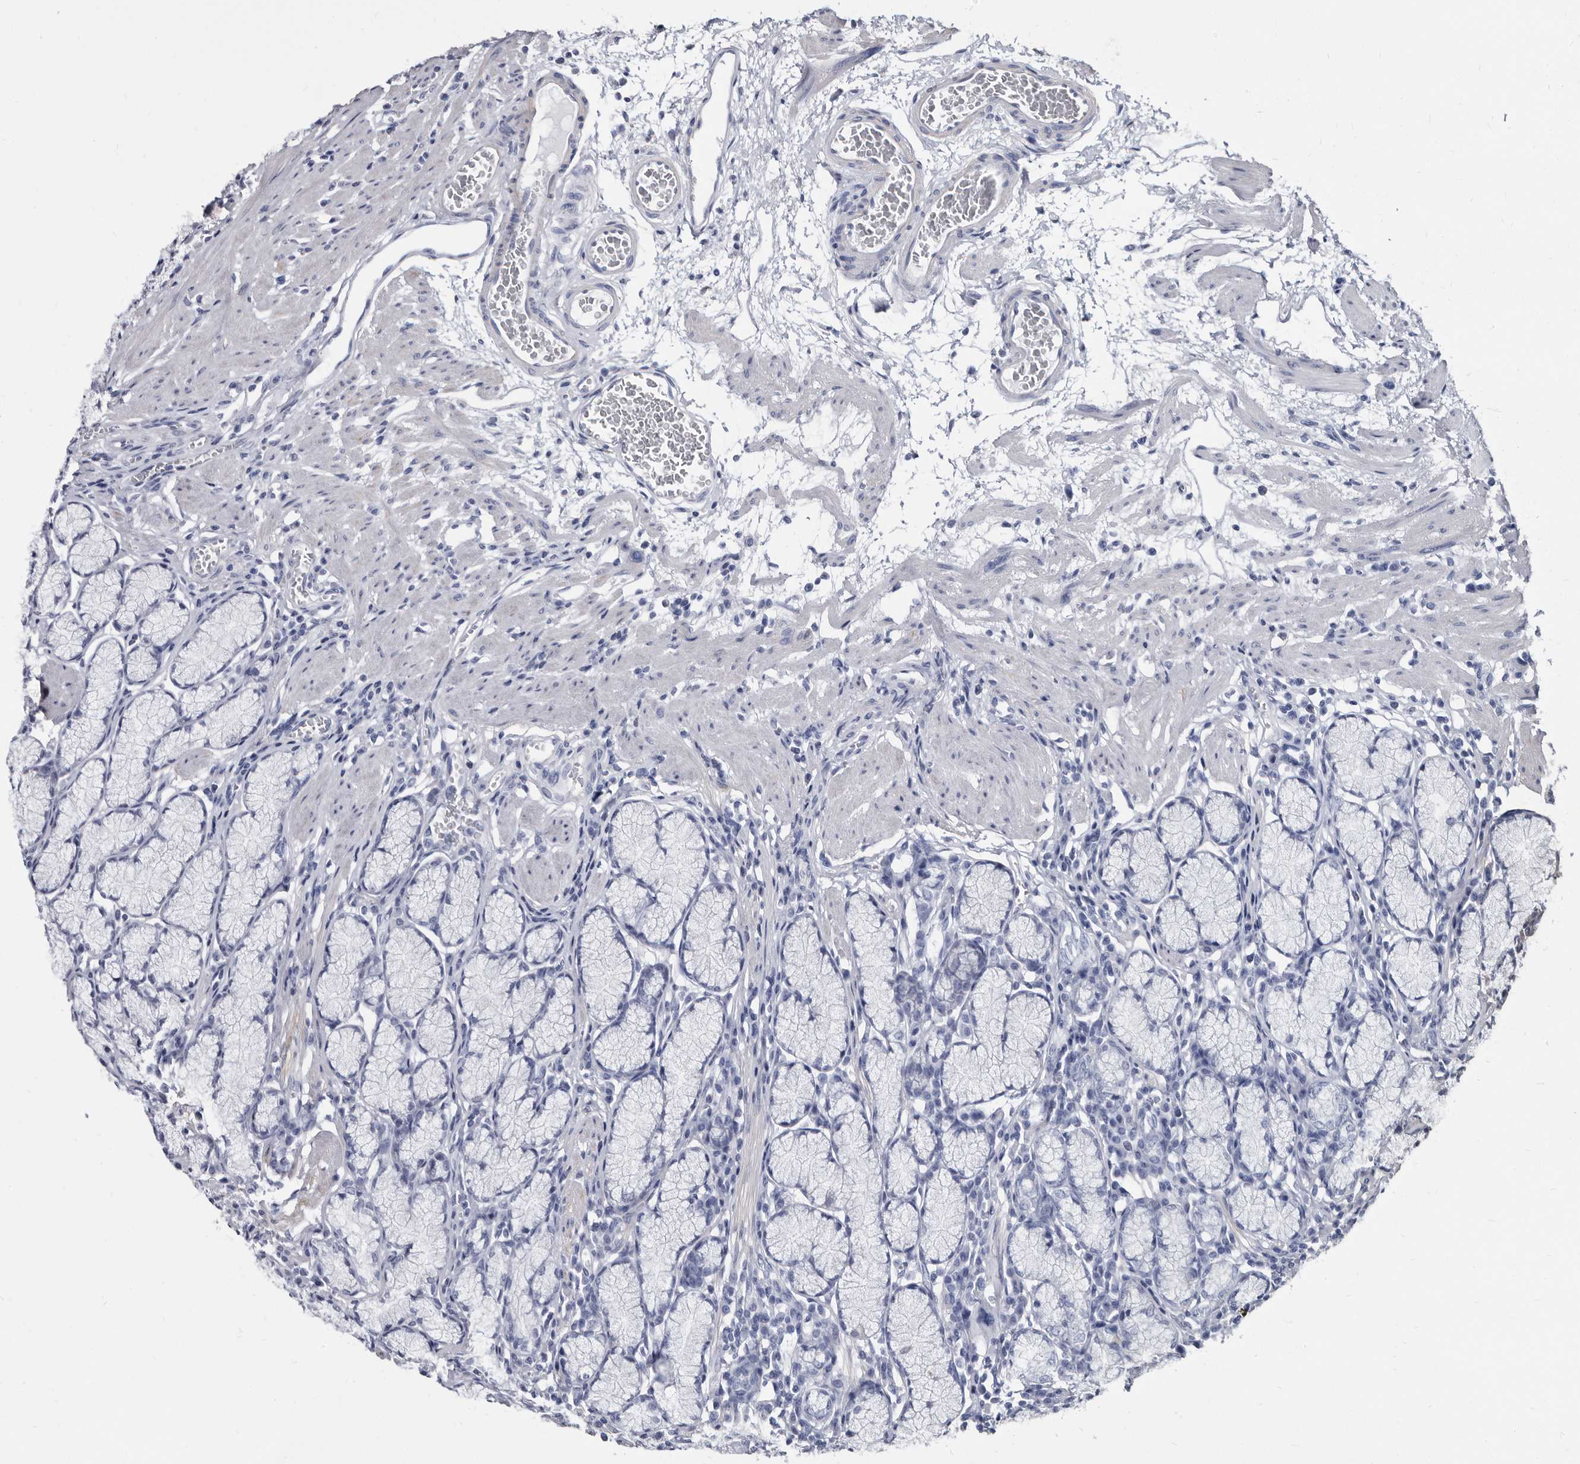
{"staining": {"intensity": "negative", "quantity": "none", "location": "none"}, "tissue": "stomach", "cell_type": "Glandular cells", "image_type": "normal", "snomed": [{"axis": "morphology", "description": "Normal tissue, NOS"}, {"axis": "topography", "description": "Stomach"}], "caption": "IHC histopathology image of benign human stomach stained for a protein (brown), which shows no staining in glandular cells. (Stains: DAB (3,3'-diaminobenzidine) IHC with hematoxylin counter stain, Microscopy: brightfield microscopy at high magnification).", "gene": "KCTD20", "patient": {"sex": "male", "age": 55}}